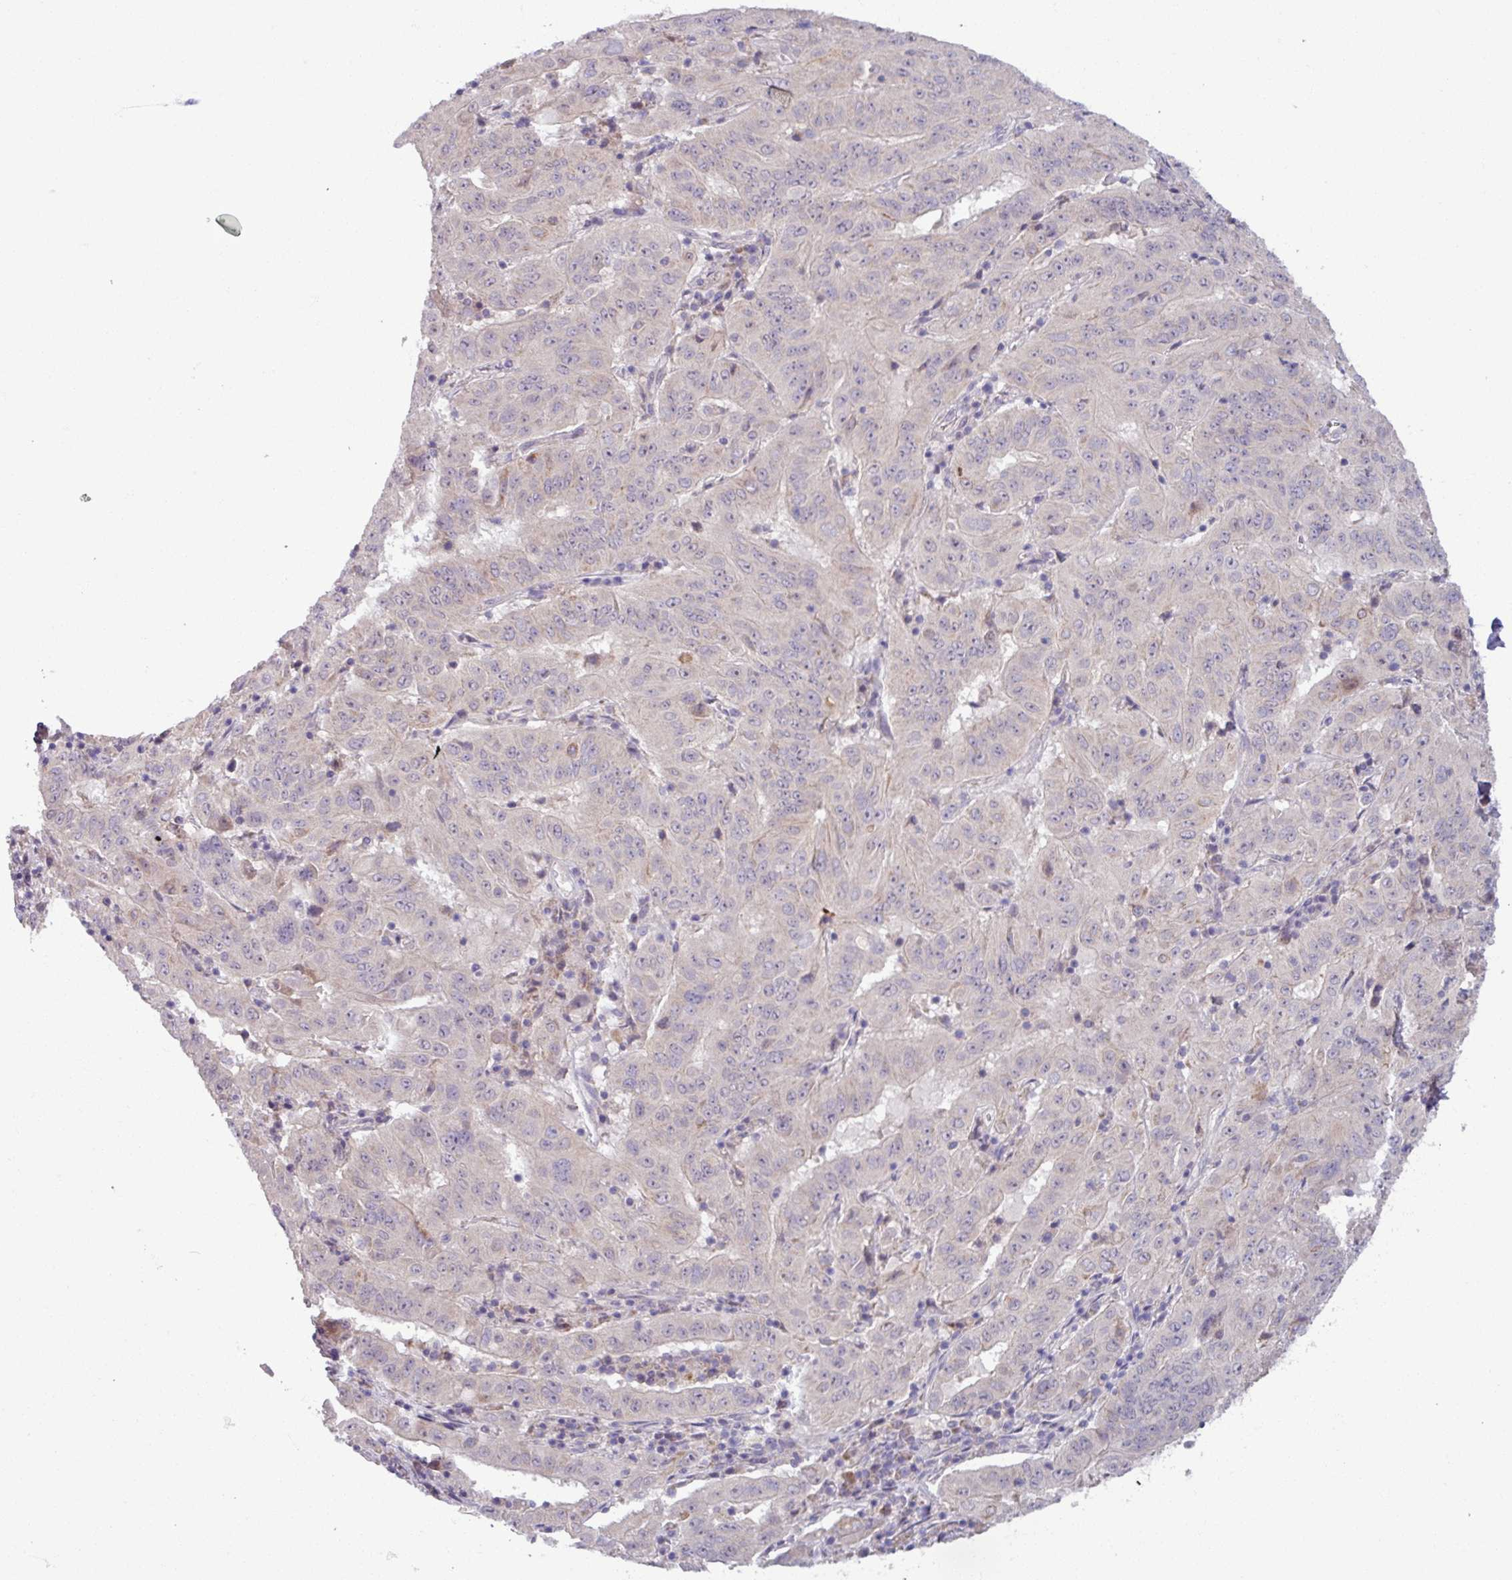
{"staining": {"intensity": "negative", "quantity": "none", "location": "none"}, "tissue": "pancreatic cancer", "cell_type": "Tumor cells", "image_type": "cancer", "snomed": [{"axis": "morphology", "description": "Adenocarcinoma, NOS"}, {"axis": "topography", "description": "Pancreas"}], "caption": "Immunohistochemical staining of human pancreatic adenocarcinoma shows no significant expression in tumor cells.", "gene": "OGFOD3", "patient": {"sex": "male", "age": 63}}